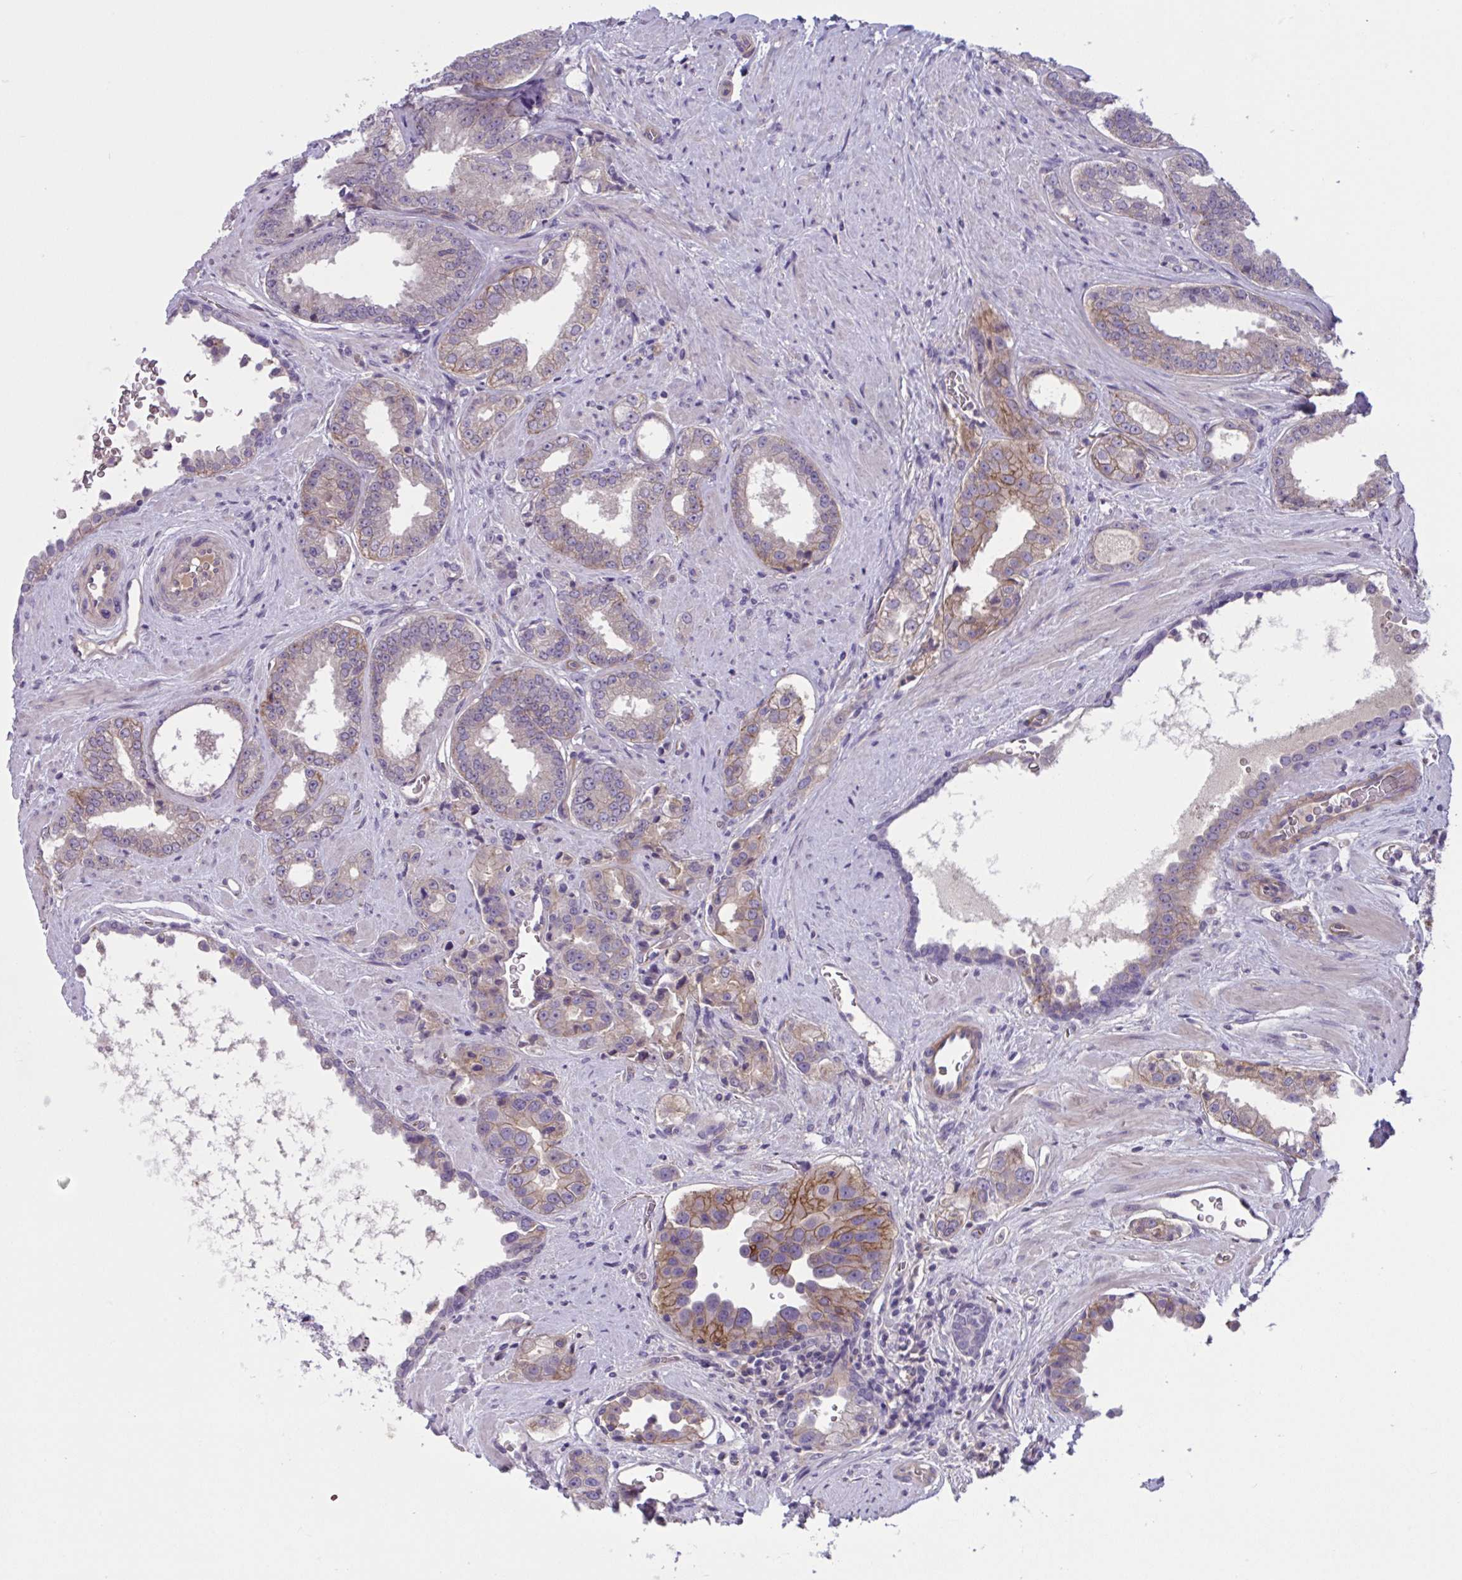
{"staining": {"intensity": "moderate", "quantity": "<25%", "location": "cytoplasmic/membranous"}, "tissue": "prostate cancer", "cell_type": "Tumor cells", "image_type": "cancer", "snomed": [{"axis": "morphology", "description": "Adenocarcinoma, Low grade"}, {"axis": "topography", "description": "Prostate"}], "caption": "Immunohistochemistry (IHC) of human prostate cancer (adenocarcinoma (low-grade)) demonstrates low levels of moderate cytoplasmic/membranous staining in about <25% of tumor cells.", "gene": "TTC7B", "patient": {"sex": "male", "age": 67}}